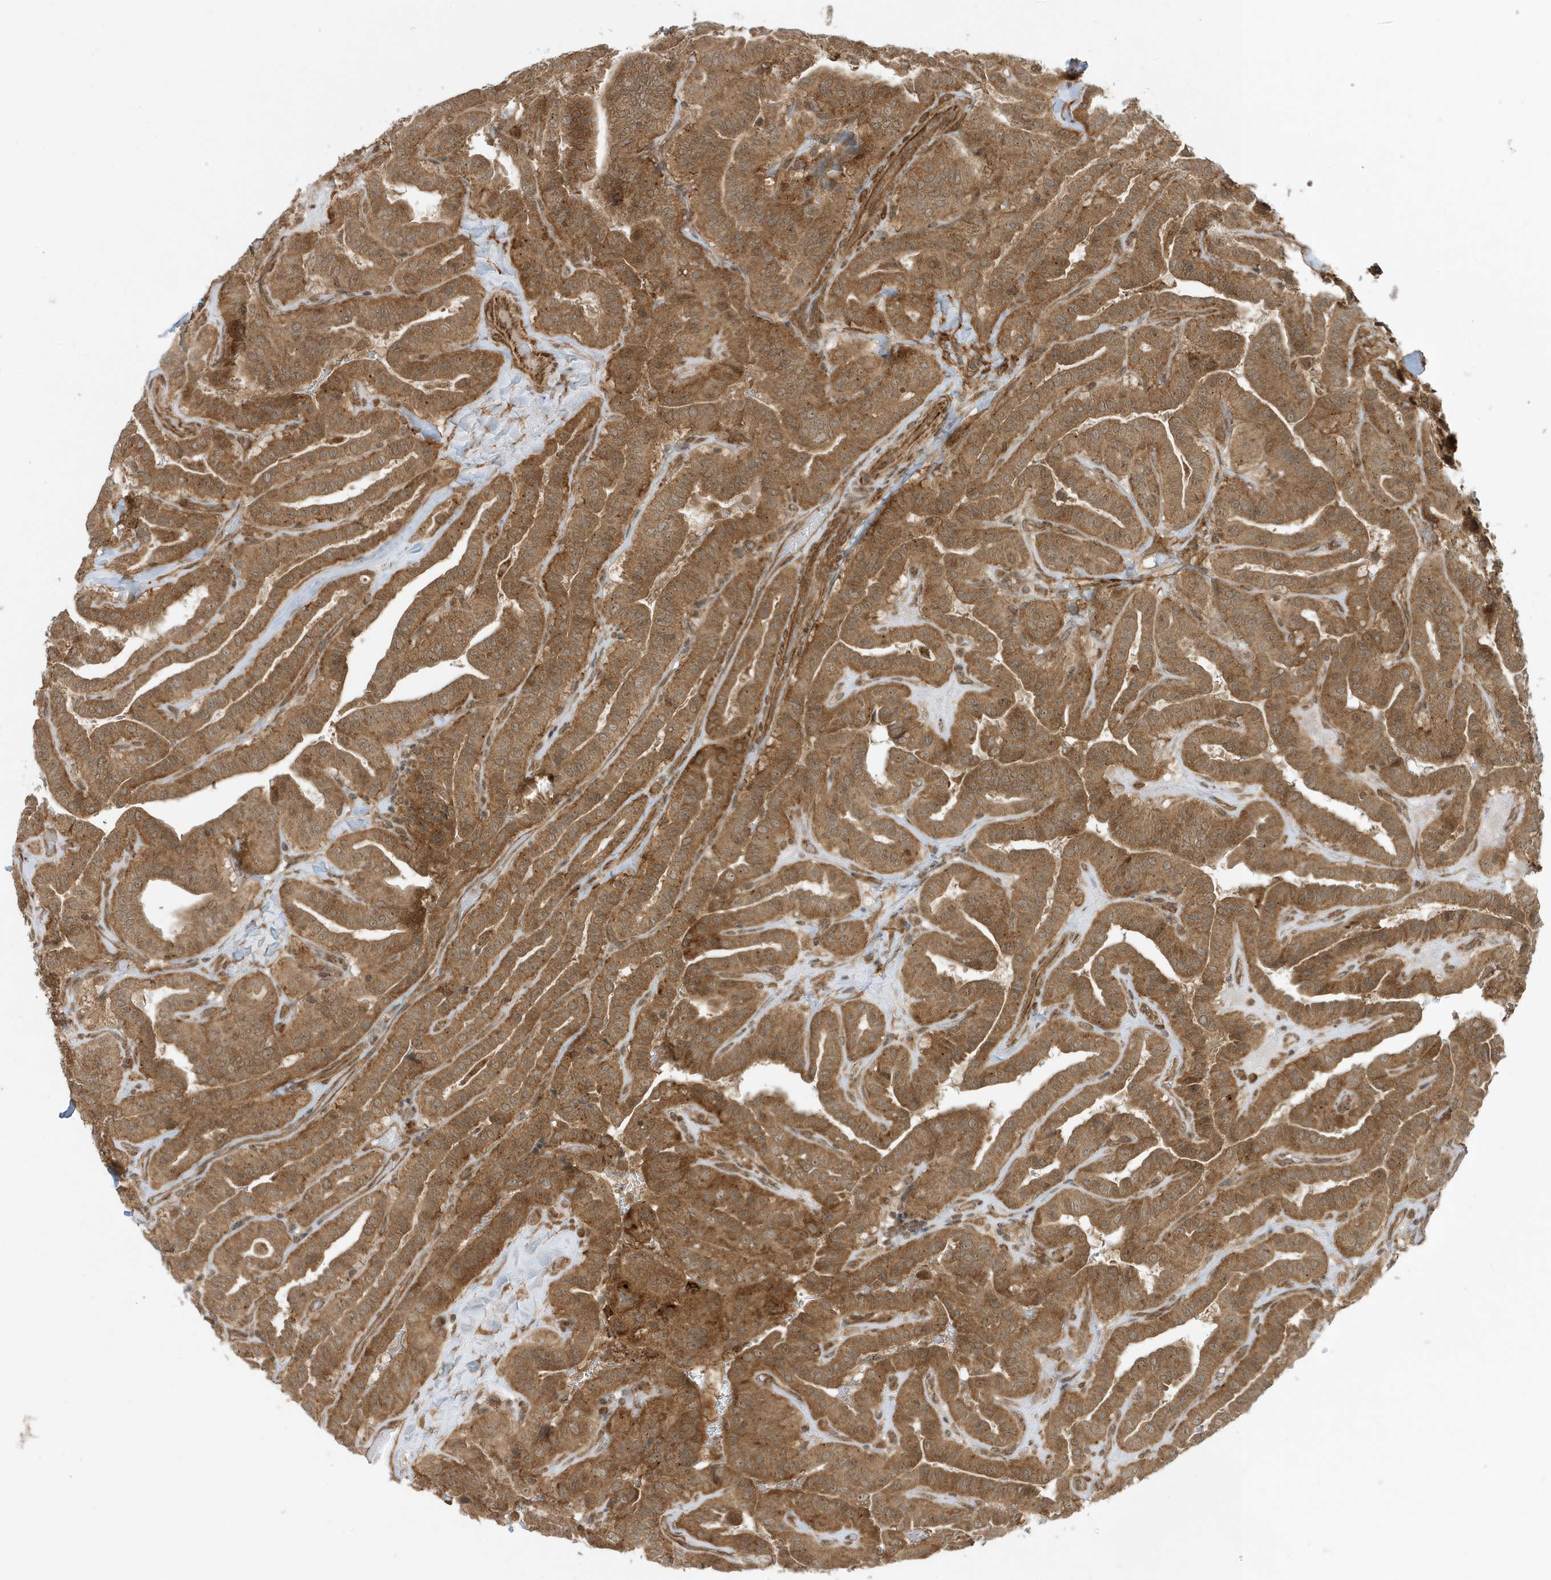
{"staining": {"intensity": "moderate", "quantity": ">75%", "location": "cytoplasmic/membranous"}, "tissue": "thyroid cancer", "cell_type": "Tumor cells", "image_type": "cancer", "snomed": [{"axis": "morphology", "description": "Papillary adenocarcinoma, NOS"}, {"axis": "topography", "description": "Thyroid gland"}], "caption": "About >75% of tumor cells in human papillary adenocarcinoma (thyroid) reveal moderate cytoplasmic/membranous protein positivity as visualized by brown immunohistochemical staining.", "gene": "DHX36", "patient": {"sex": "male", "age": 77}}